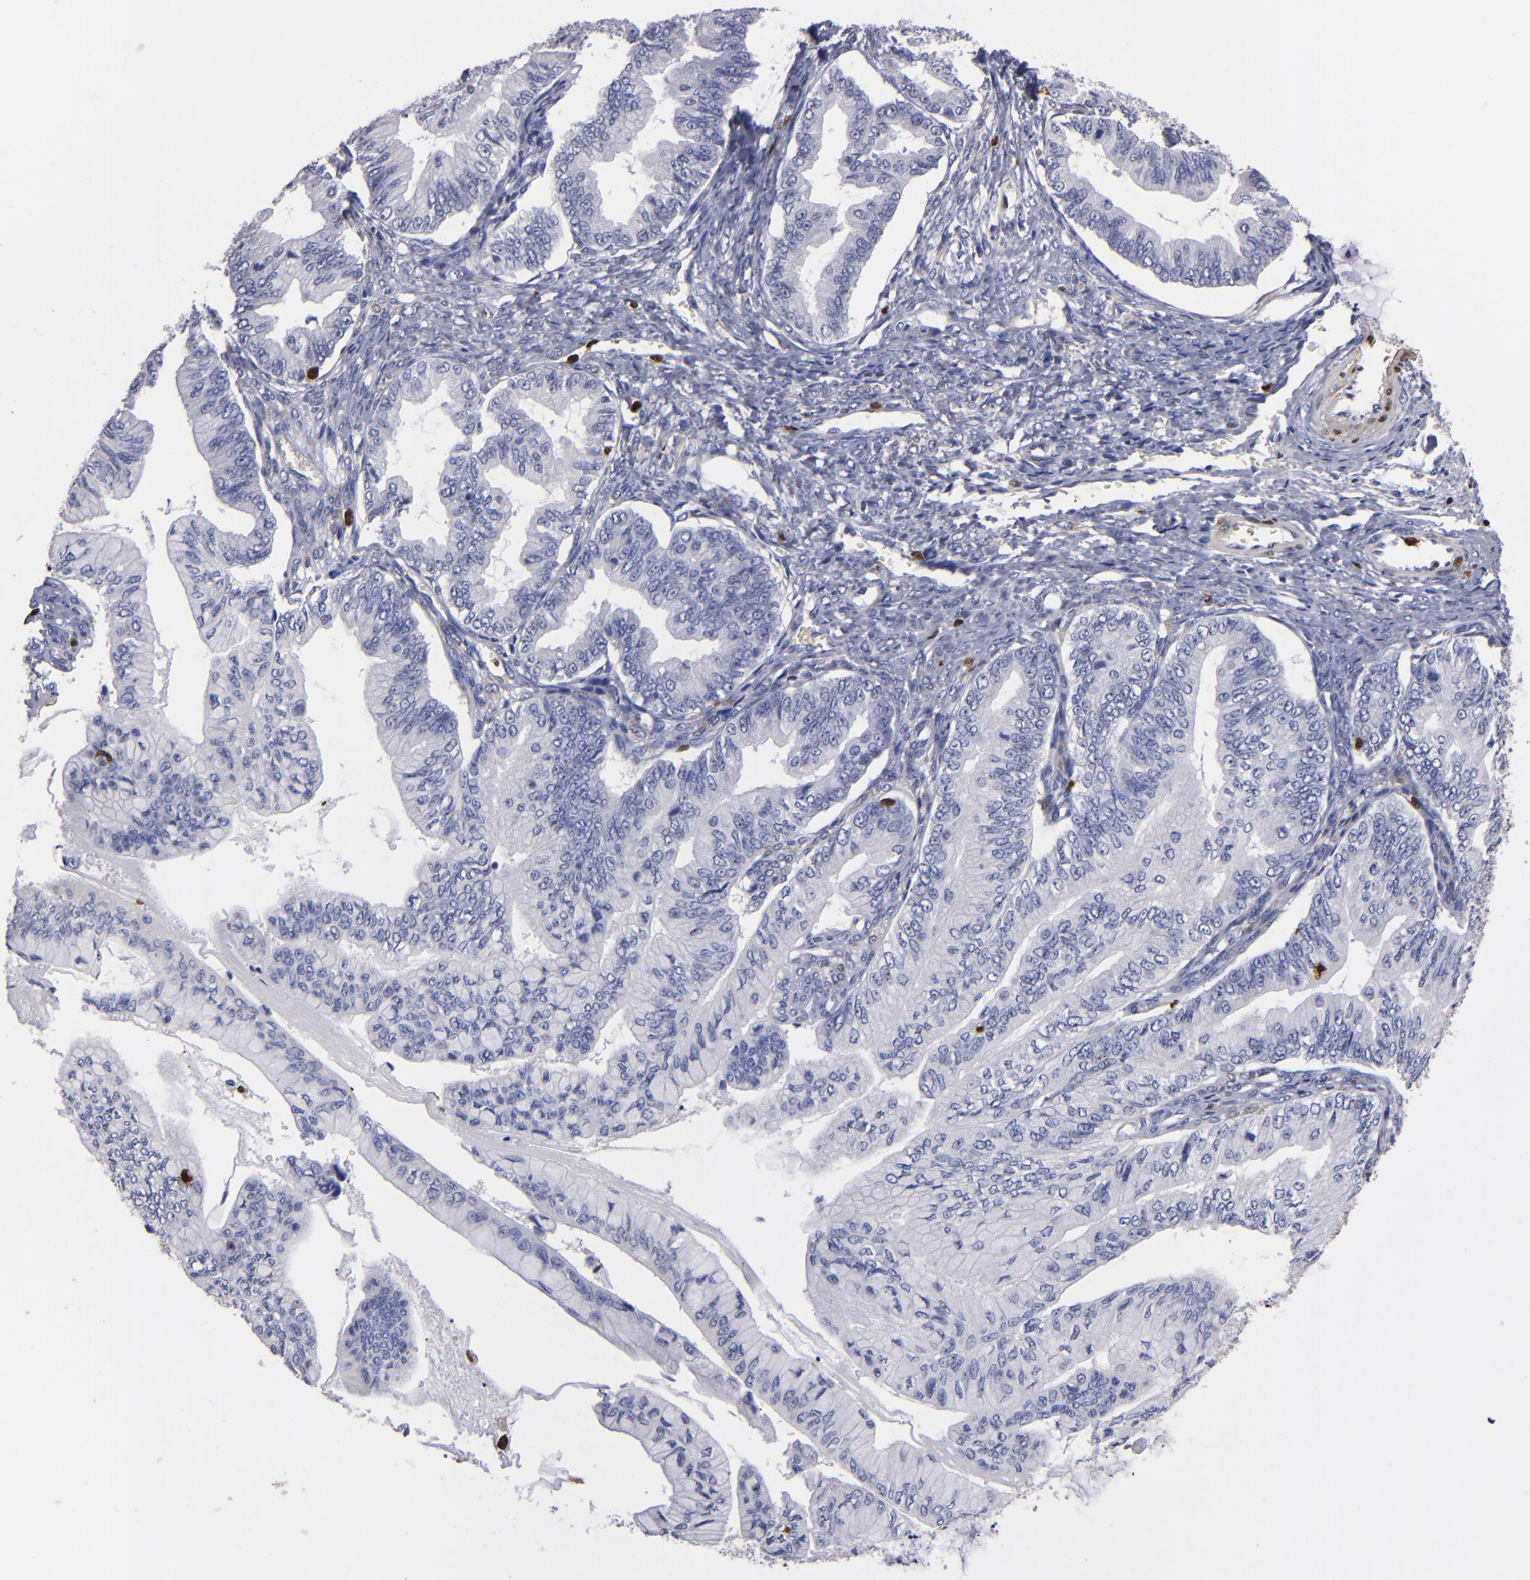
{"staining": {"intensity": "negative", "quantity": "none", "location": "none"}, "tissue": "ovarian cancer", "cell_type": "Tumor cells", "image_type": "cancer", "snomed": [{"axis": "morphology", "description": "Cystadenocarcinoma, mucinous, NOS"}, {"axis": "topography", "description": "Ovary"}], "caption": "Immunohistochemical staining of human mucinous cystadenocarcinoma (ovarian) exhibits no significant staining in tumor cells.", "gene": "S100A4", "patient": {"sex": "female", "age": 36}}